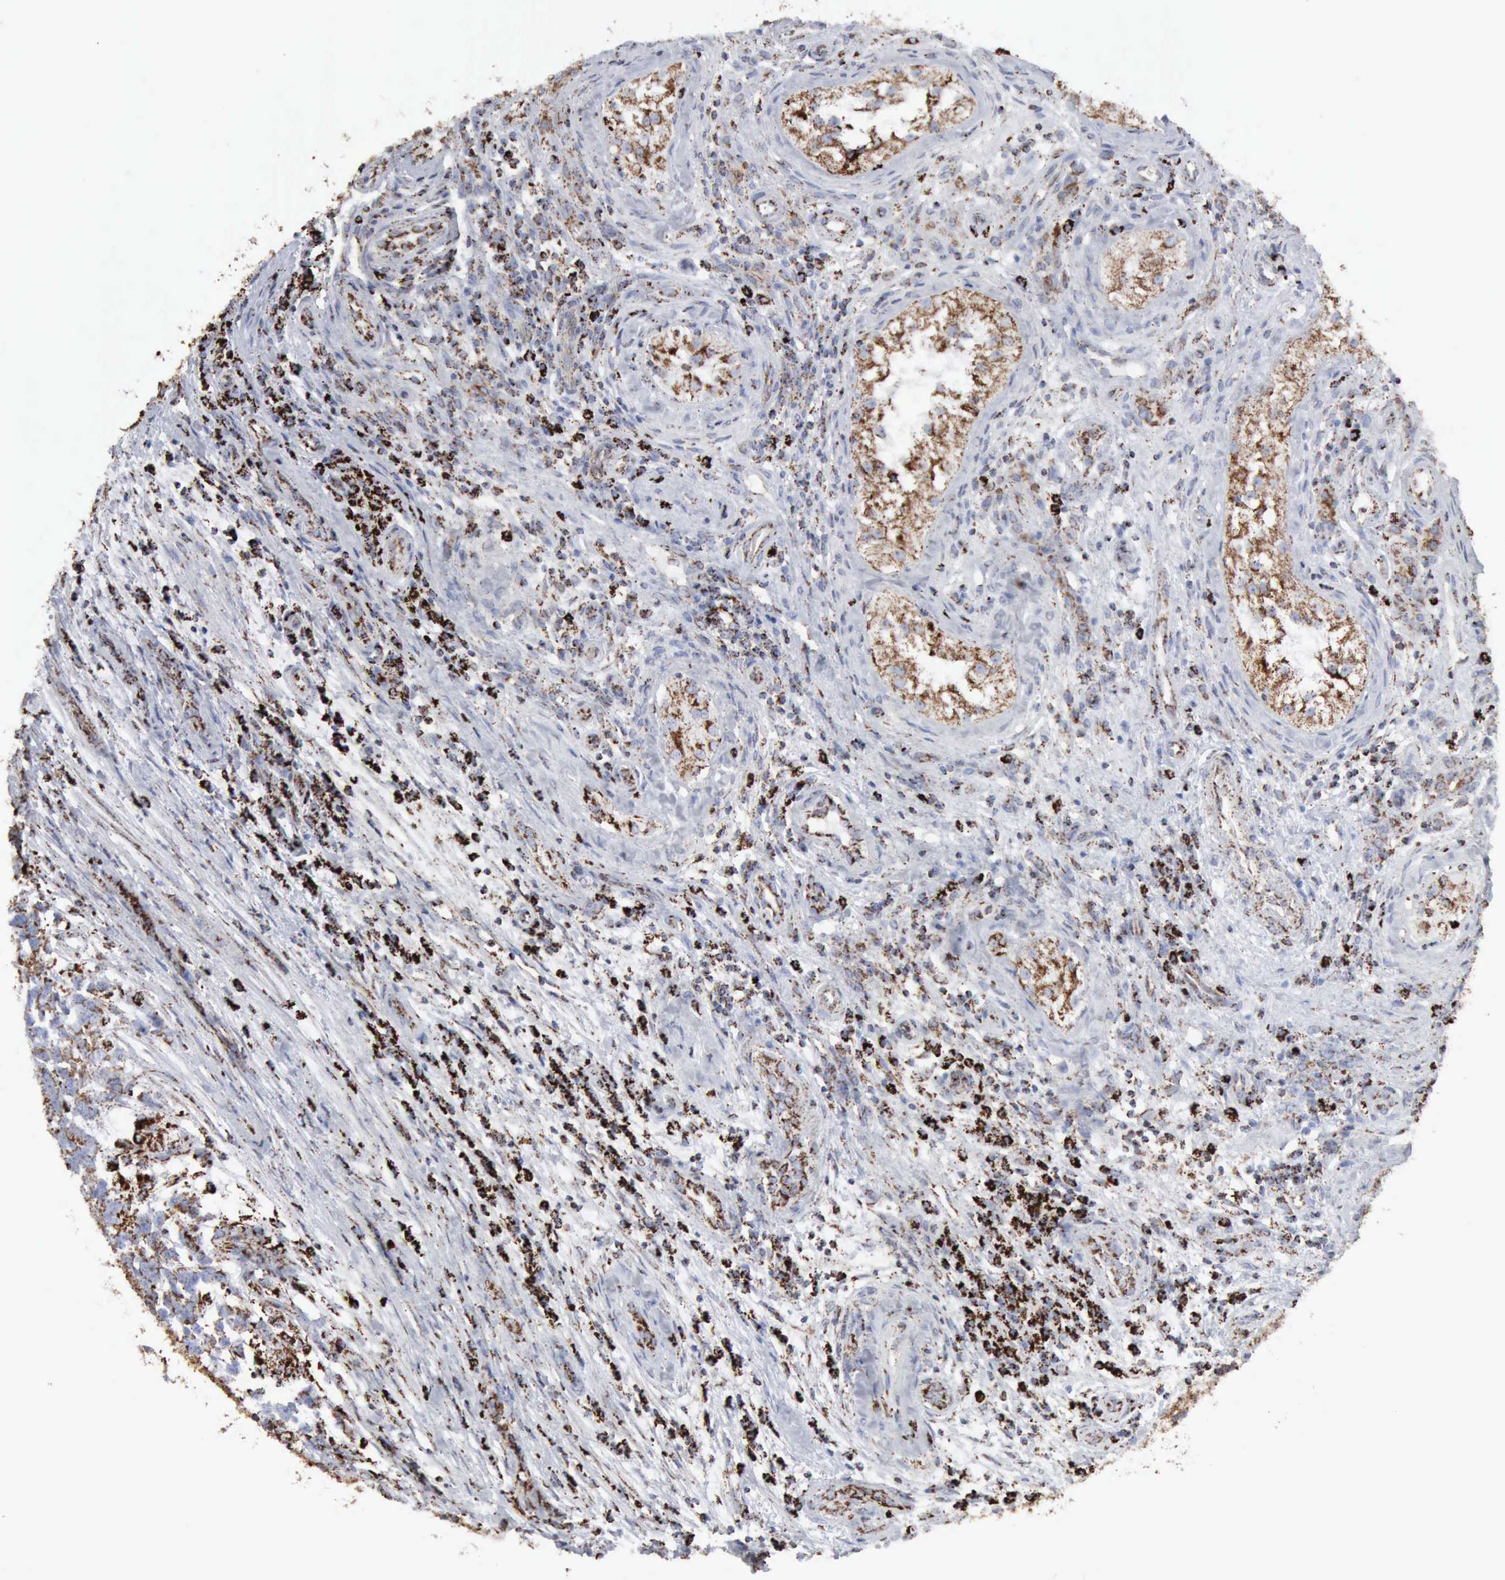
{"staining": {"intensity": "moderate", "quantity": "25%-75%", "location": "cytoplasmic/membranous"}, "tissue": "testis cancer", "cell_type": "Tumor cells", "image_type": "cancer", "snomed": [{"axis": "morphology", "description": "Carcinoma, Embryonal, NOS"}, {"axis": "topography", "description": "Testis"}], "caption": "Immunohistochemistry (IHC) staining of embryonal carcinoma (testis), which exhibits medium levels of moderate cytoplasmic/membranous staining in approximately 25%-75% of tumor cells indicating moderate cytoplasmic/membranous protein staining. The staining was performed using DAB (3,3'-diaminobenzidine) (brown) for protein detection and nuclei were counterstained in hematoxylin (blue).", "gene": "ACO2", "patient": {"sex": "male", "age": 26}}